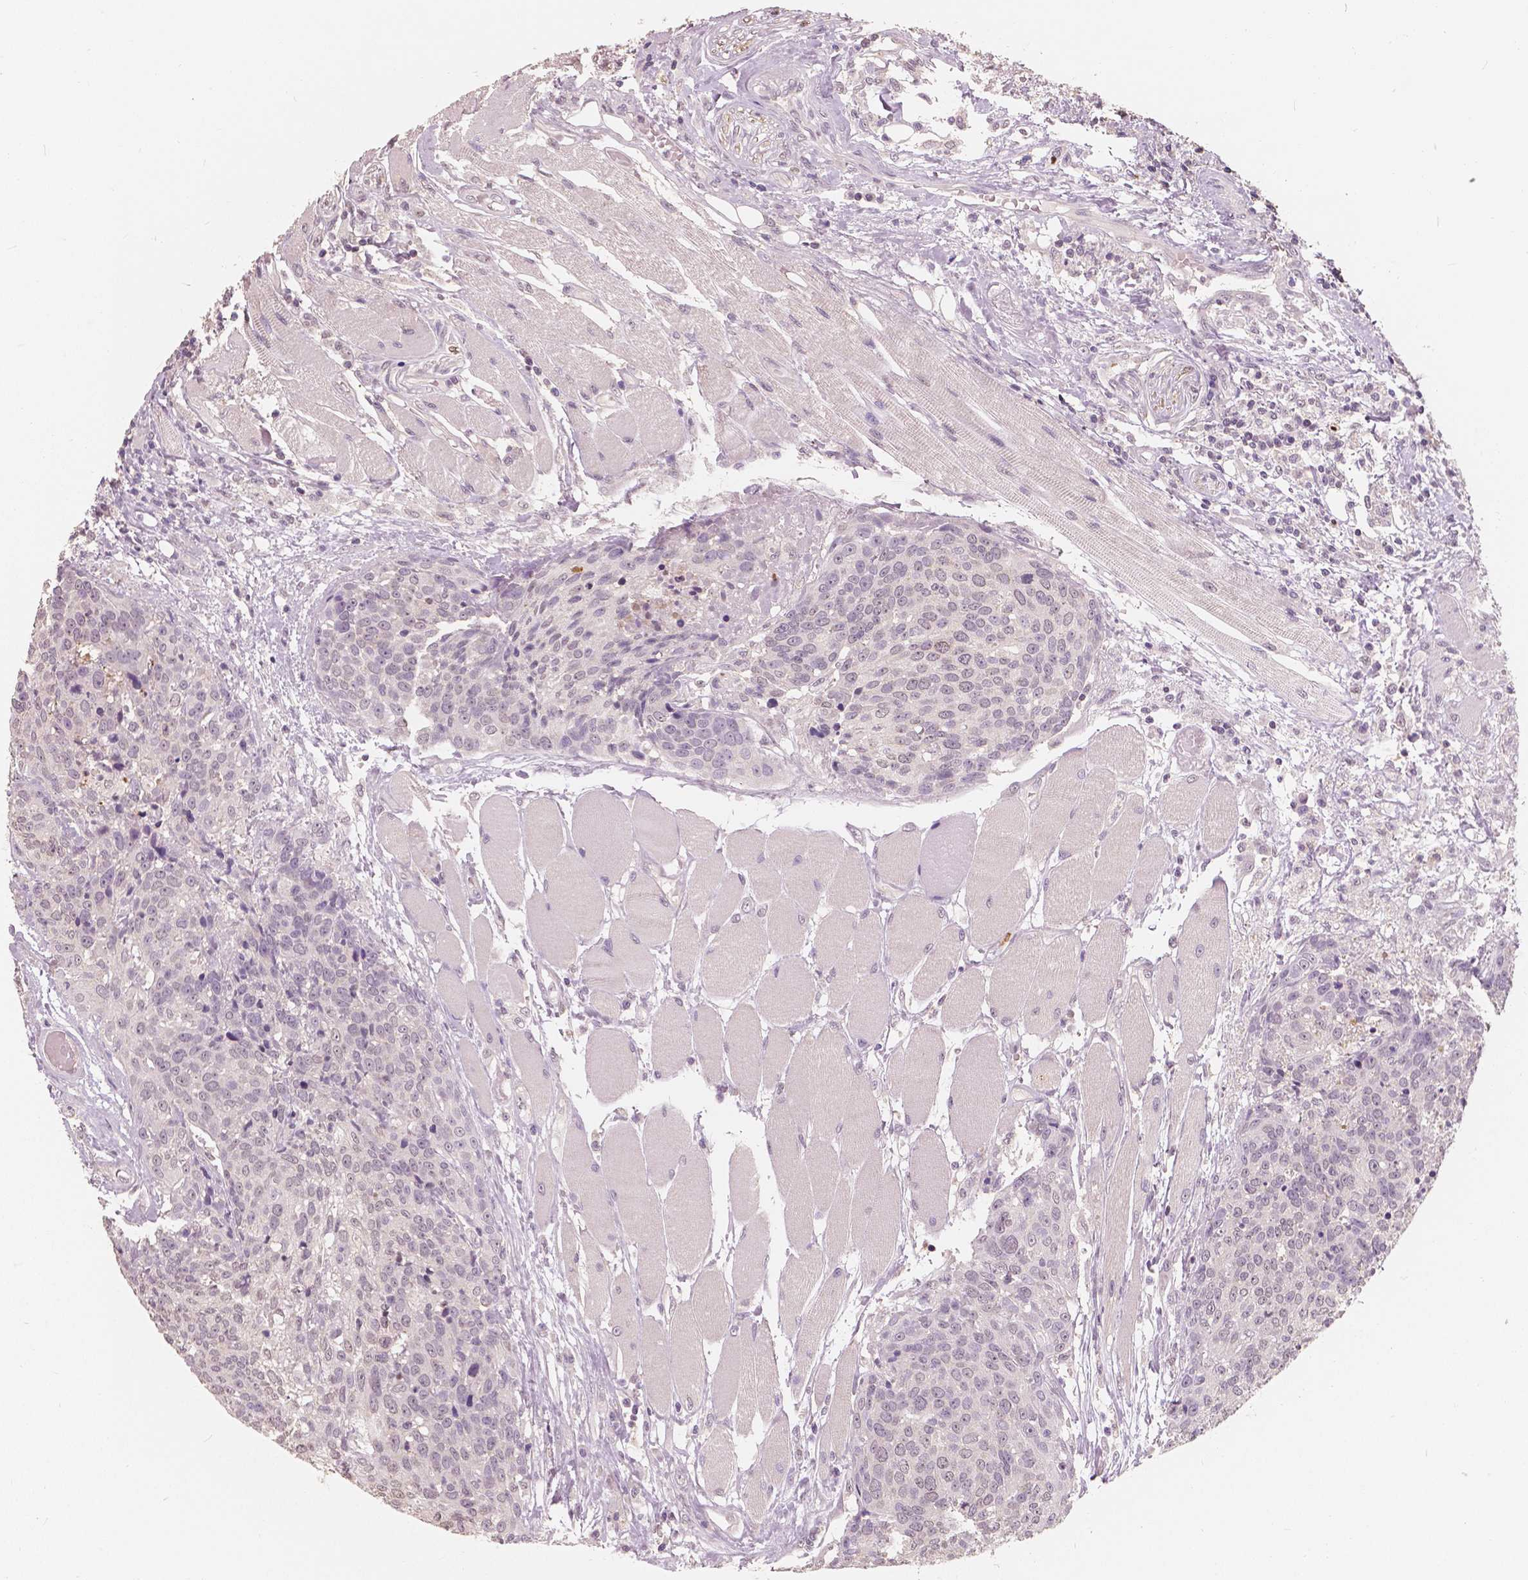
{"staining": {"intensity": "negative", "quantity": "none", "location": "none"}, "tissue": "head and neck cancer", "cell_type": "Tumor cells", "image_type": "cancer", "snomed": [{"axis": "morphology", "description": "Squamous cell carcinoma, NOS"}, {"axis": "topography", "description": "Oral tissue"}, {"axis": "topography", "description": "Head-Neck"}], "caption": "Immunohistochemistry (IHC) image of neoplastic tissue: human head and neck squamous cell carcinoma stained with DAB (3,3'-diaminobenzidine) exhibits no significant protein staining in tumor cells.", "gene": "SAT2", "patient": {"sex": "male", "age": 64}}